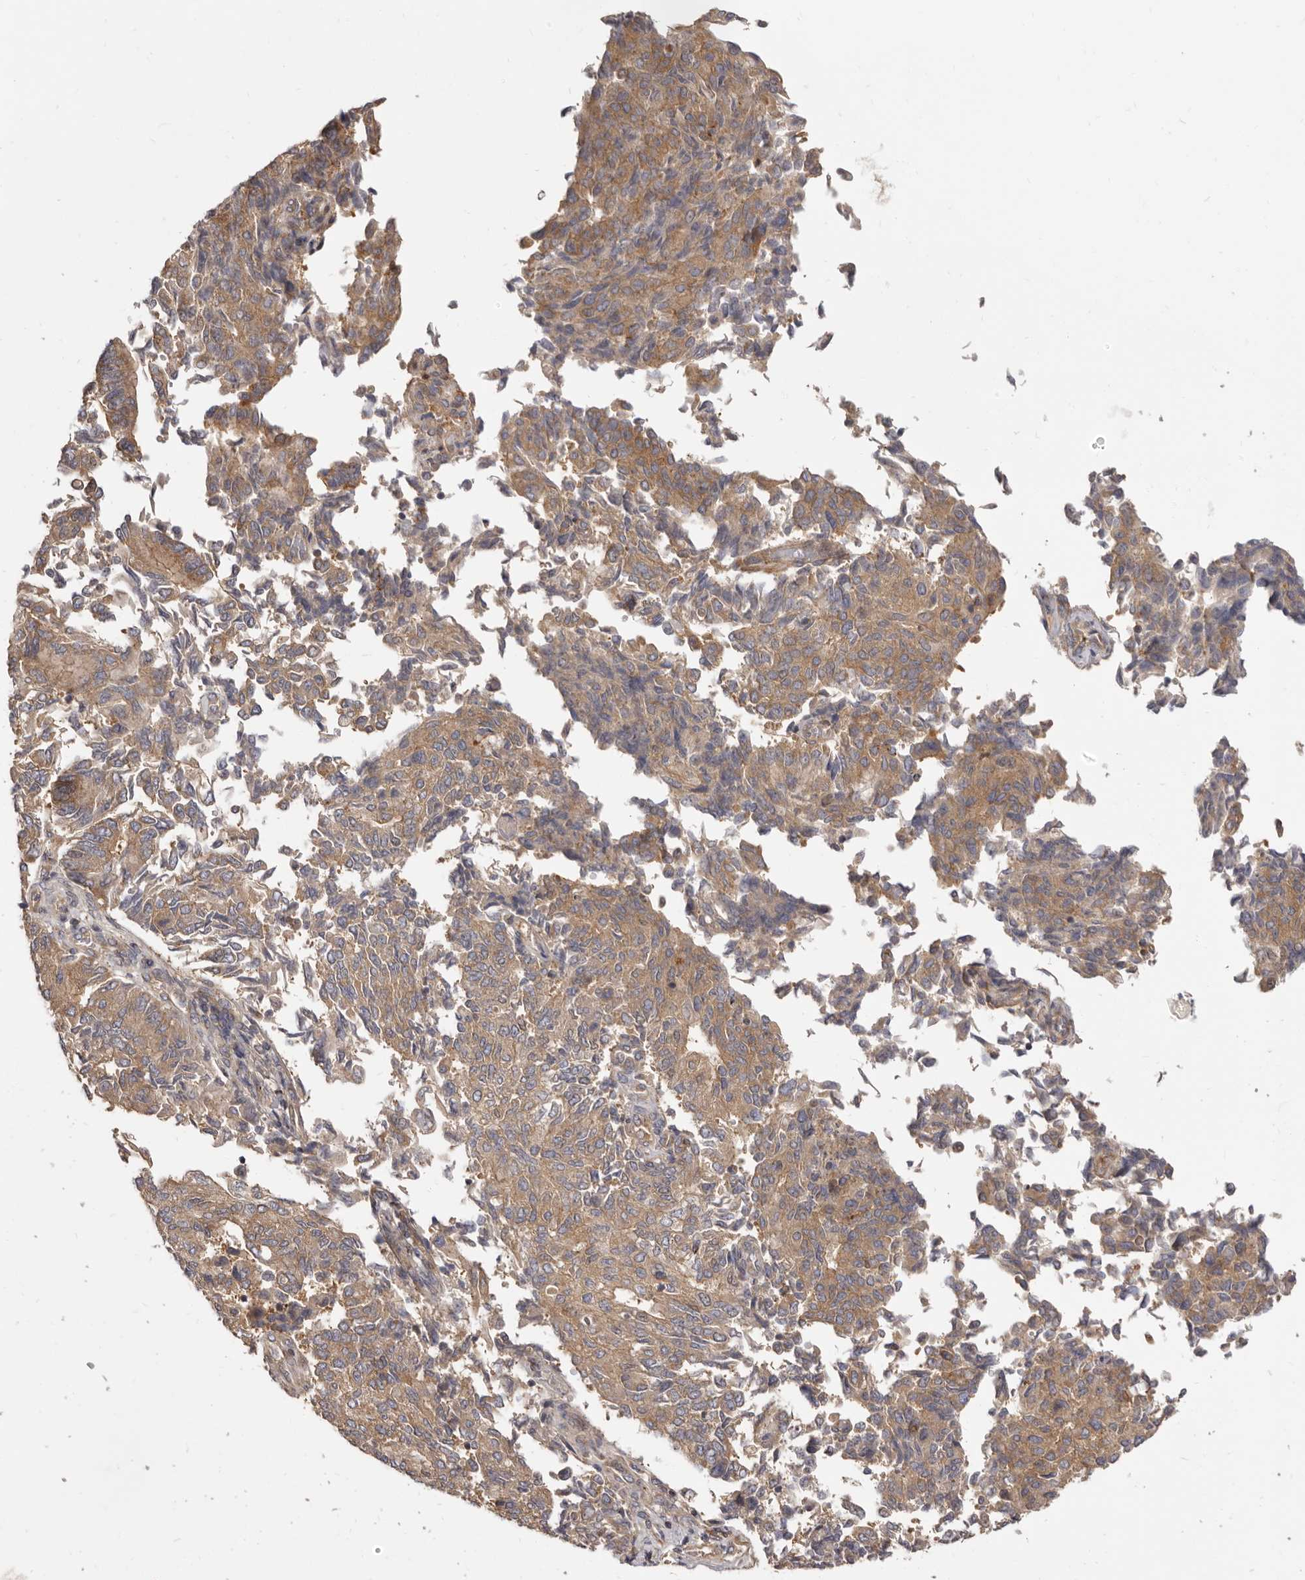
{"staining": {"intensity": "moderate", "quantity": ">75%", "location": "cytoplasmic/membranous"}, "tissue": "endometrial cancer", "cell_type": "Tumor cells", "image_type": "cancer", "snomed": [{"axis": "morphology", "description": "Adenocarcinoma, NOS"}, {"axis": "topography", "description": "Endometrium"}], "caption": "Endometrial cancer stained for a protein (brown) shows moderate cytoplasmic/membranous positive positivity in about >75% of tumor cells.", "gene": "ADAMTS20", "patient": {"sex": "female", "age": 80}}